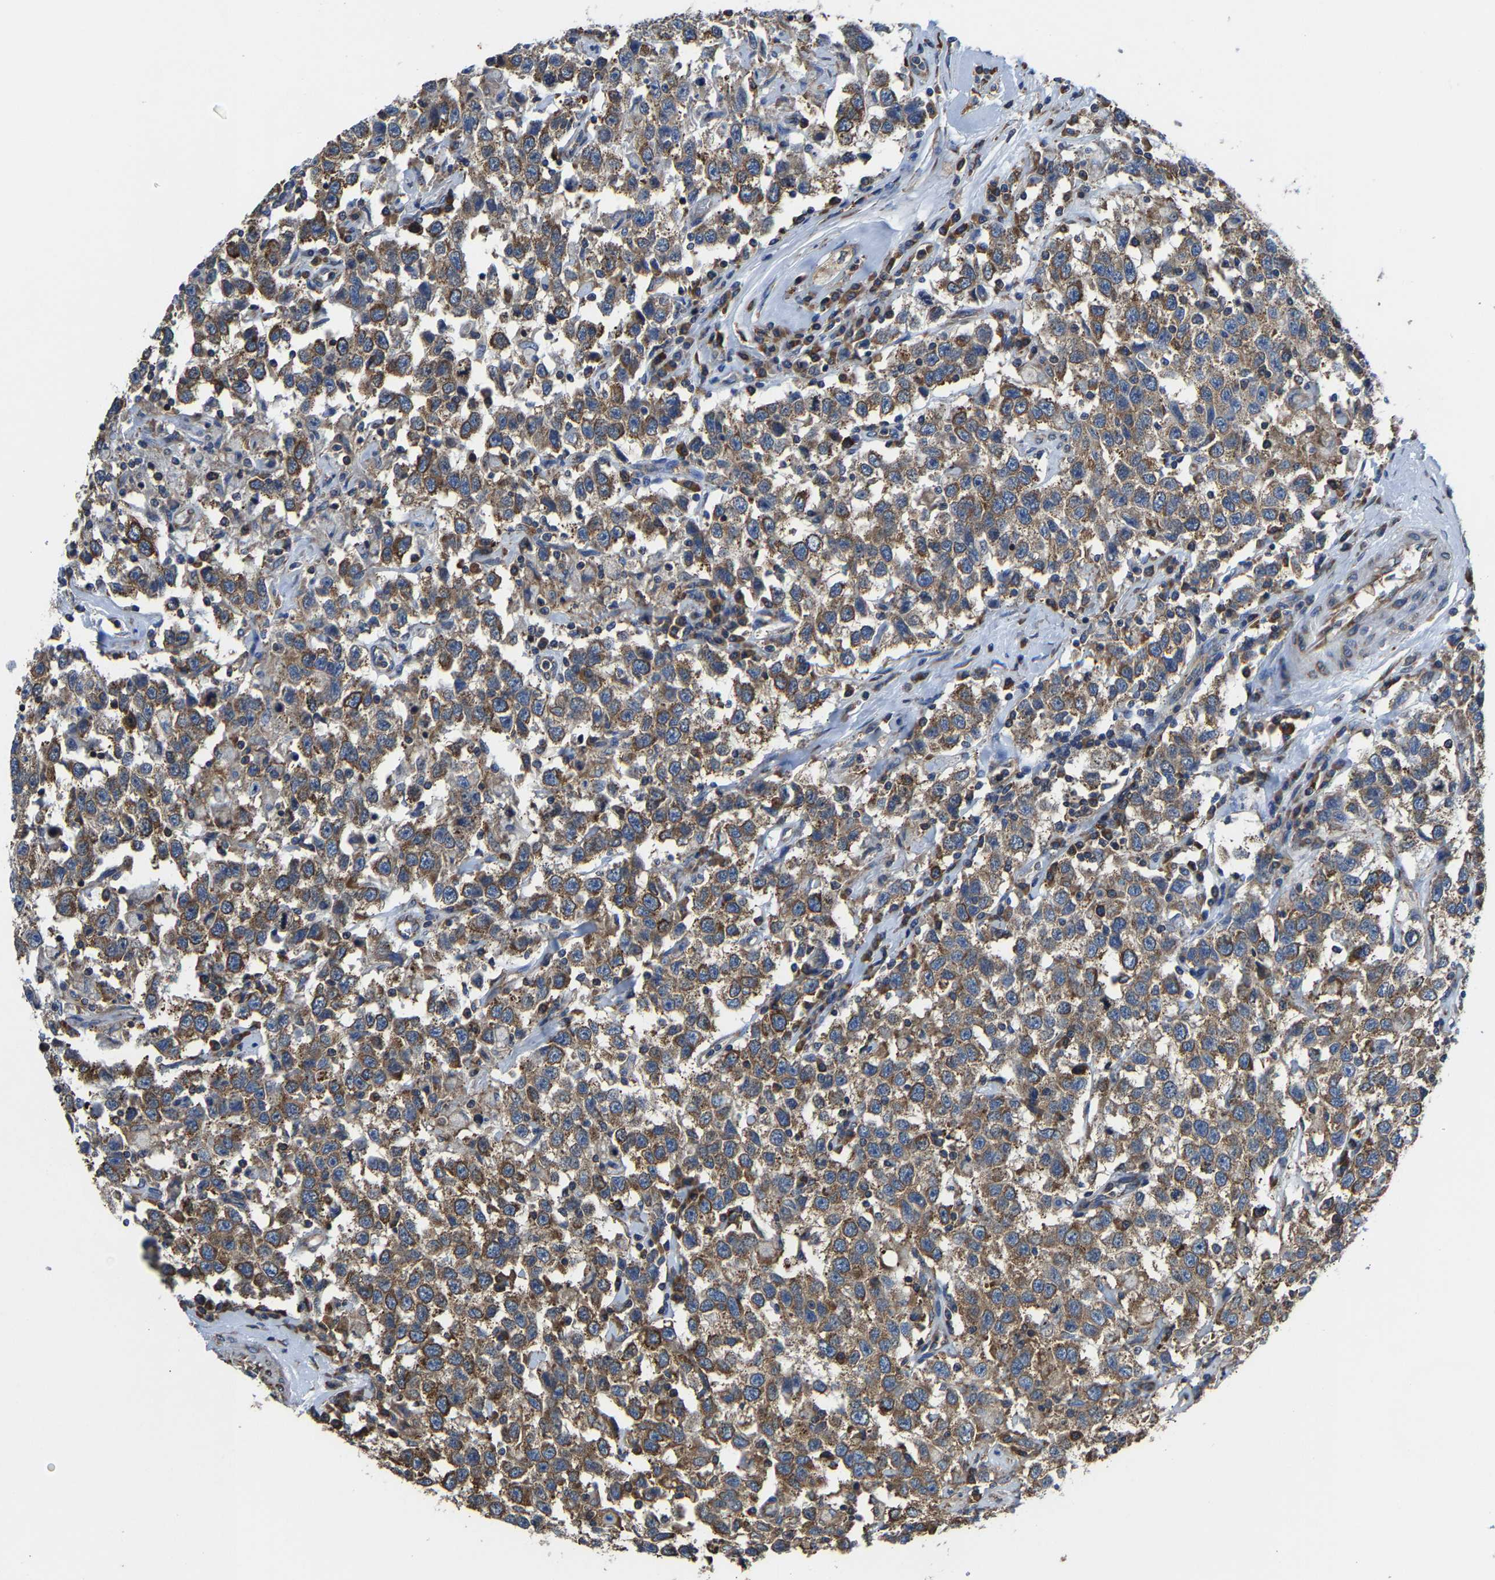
{"staining": {"intensity": "strong", "quantity": ">75%", "location": "cytoplasmic/membranous"}, "tissue": "testis cancer", "cell_type": "Tumor cells", "image_type": "cancer", "snomed": [{"axis": "morphology", "description": "Seminoma, NOS"}, {"axis": "topography", "description": "Testis"}], "caption": "DAB immunohistochemical staining of testis cancer (seminoma) exhibits strong cytoplasmic/membranous protein expression in approximately >75% of tumor cells.", "gene": "G3BP2", "patient": {"sex": "male", "age": 41}}